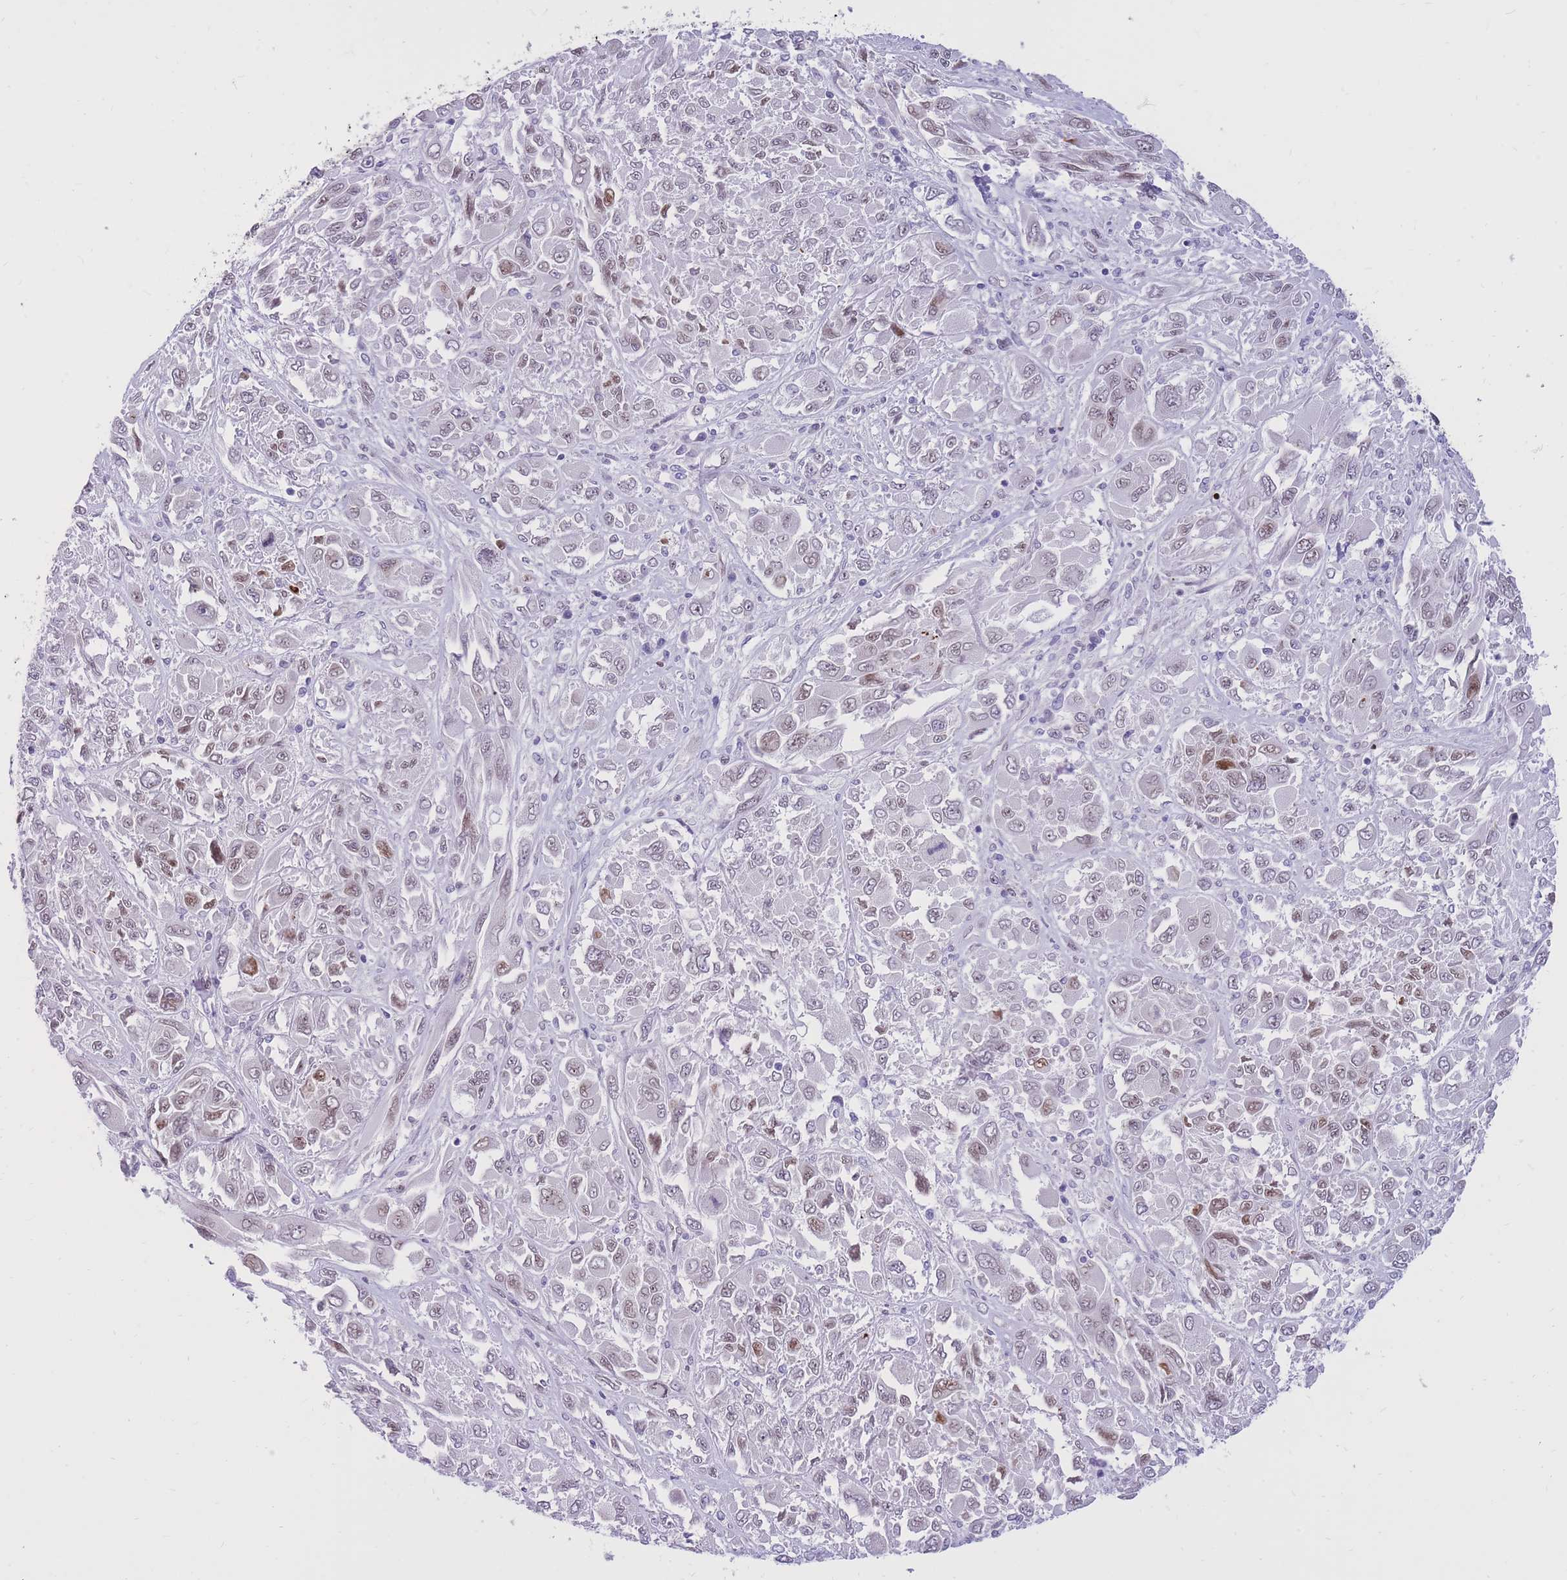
{"staining": {"intensity": "weak", "quantity": "25%-75%", "location": "nuclear"}, "tissue": "melanoma", "cell_type": "Tumor cells", "image_type": "cancer", "snomed": [{"axis": "morphology", "description": "Malignant melanoma, NOS"}, {"axis": "topography", "description": "Skin"}], "caption": "Malignant melanoma tissue reveals weak nuclear expression in about 25%-75% of tumor cells, visualized by immunohistochemistry.", "gene": "HOOK2", "patient": {"sex": "female", "age": 91}}